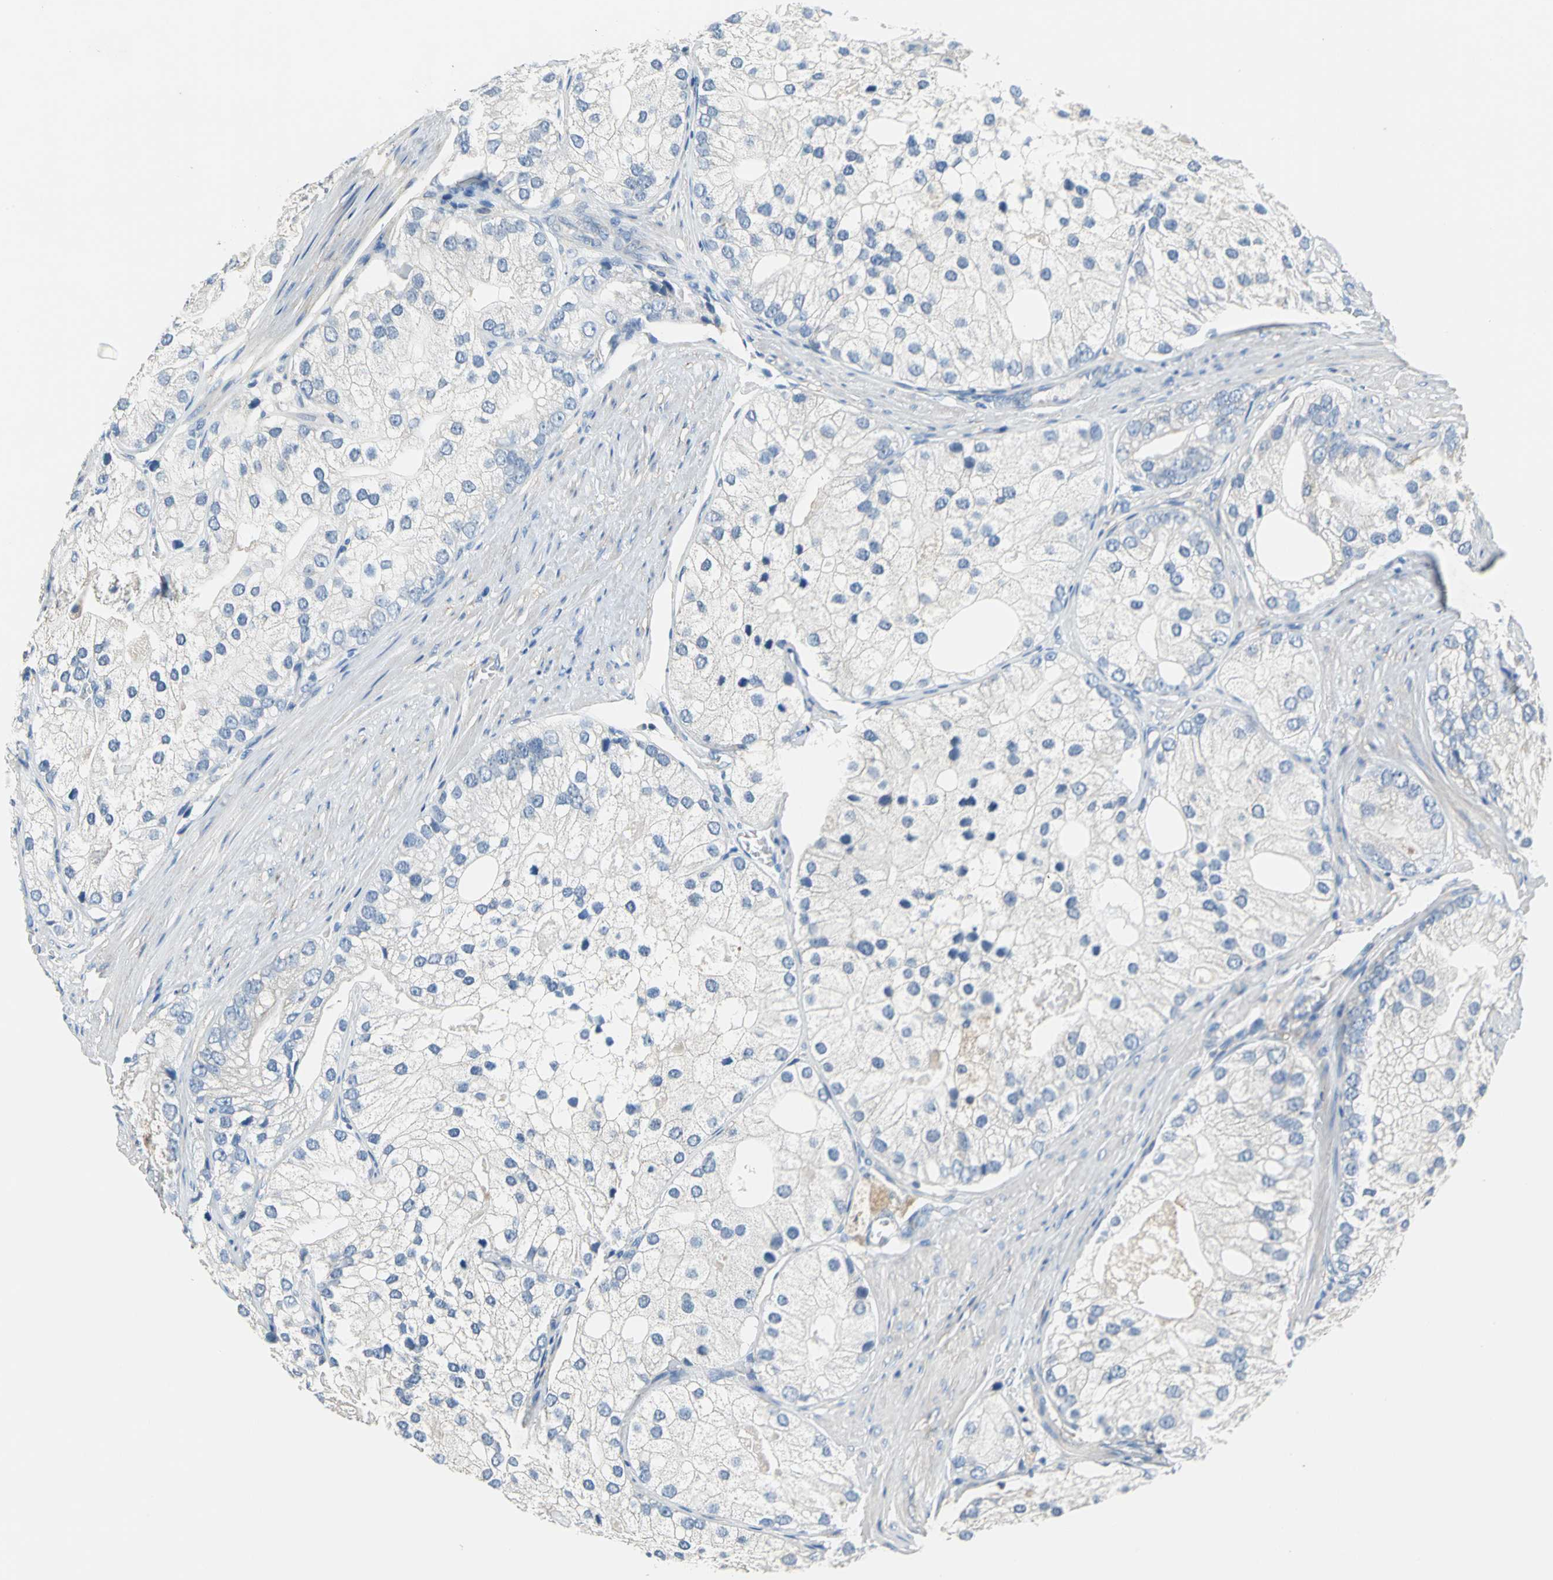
{"staining": {"intensity": "negative", "quantity": "none", "location": "none"}, "tissue": "prostate cancer", "cell_type": "Tumor cells", "image_type": "cancer", "snomed": [{"axis": "morphology", "description": "Adenocarcinoma, Low grade"}, {"axis": "topography", "description": "Prostate"}], "caption": "IHC histopathology image of neoplastic tissue: human adenocarcinoma (low-grade) (prostate) stained with DAB (3,3'-diaminobenzidine) reveals no significant protein staining in tumor cells. The staining is performed using DAB (3,3'-diaminobenzidine) brown chromogen with nuclei counter-stained in using hematoxylin.", "gene": "PRKCA", "patient": {"sex": "male", "age": 69}}